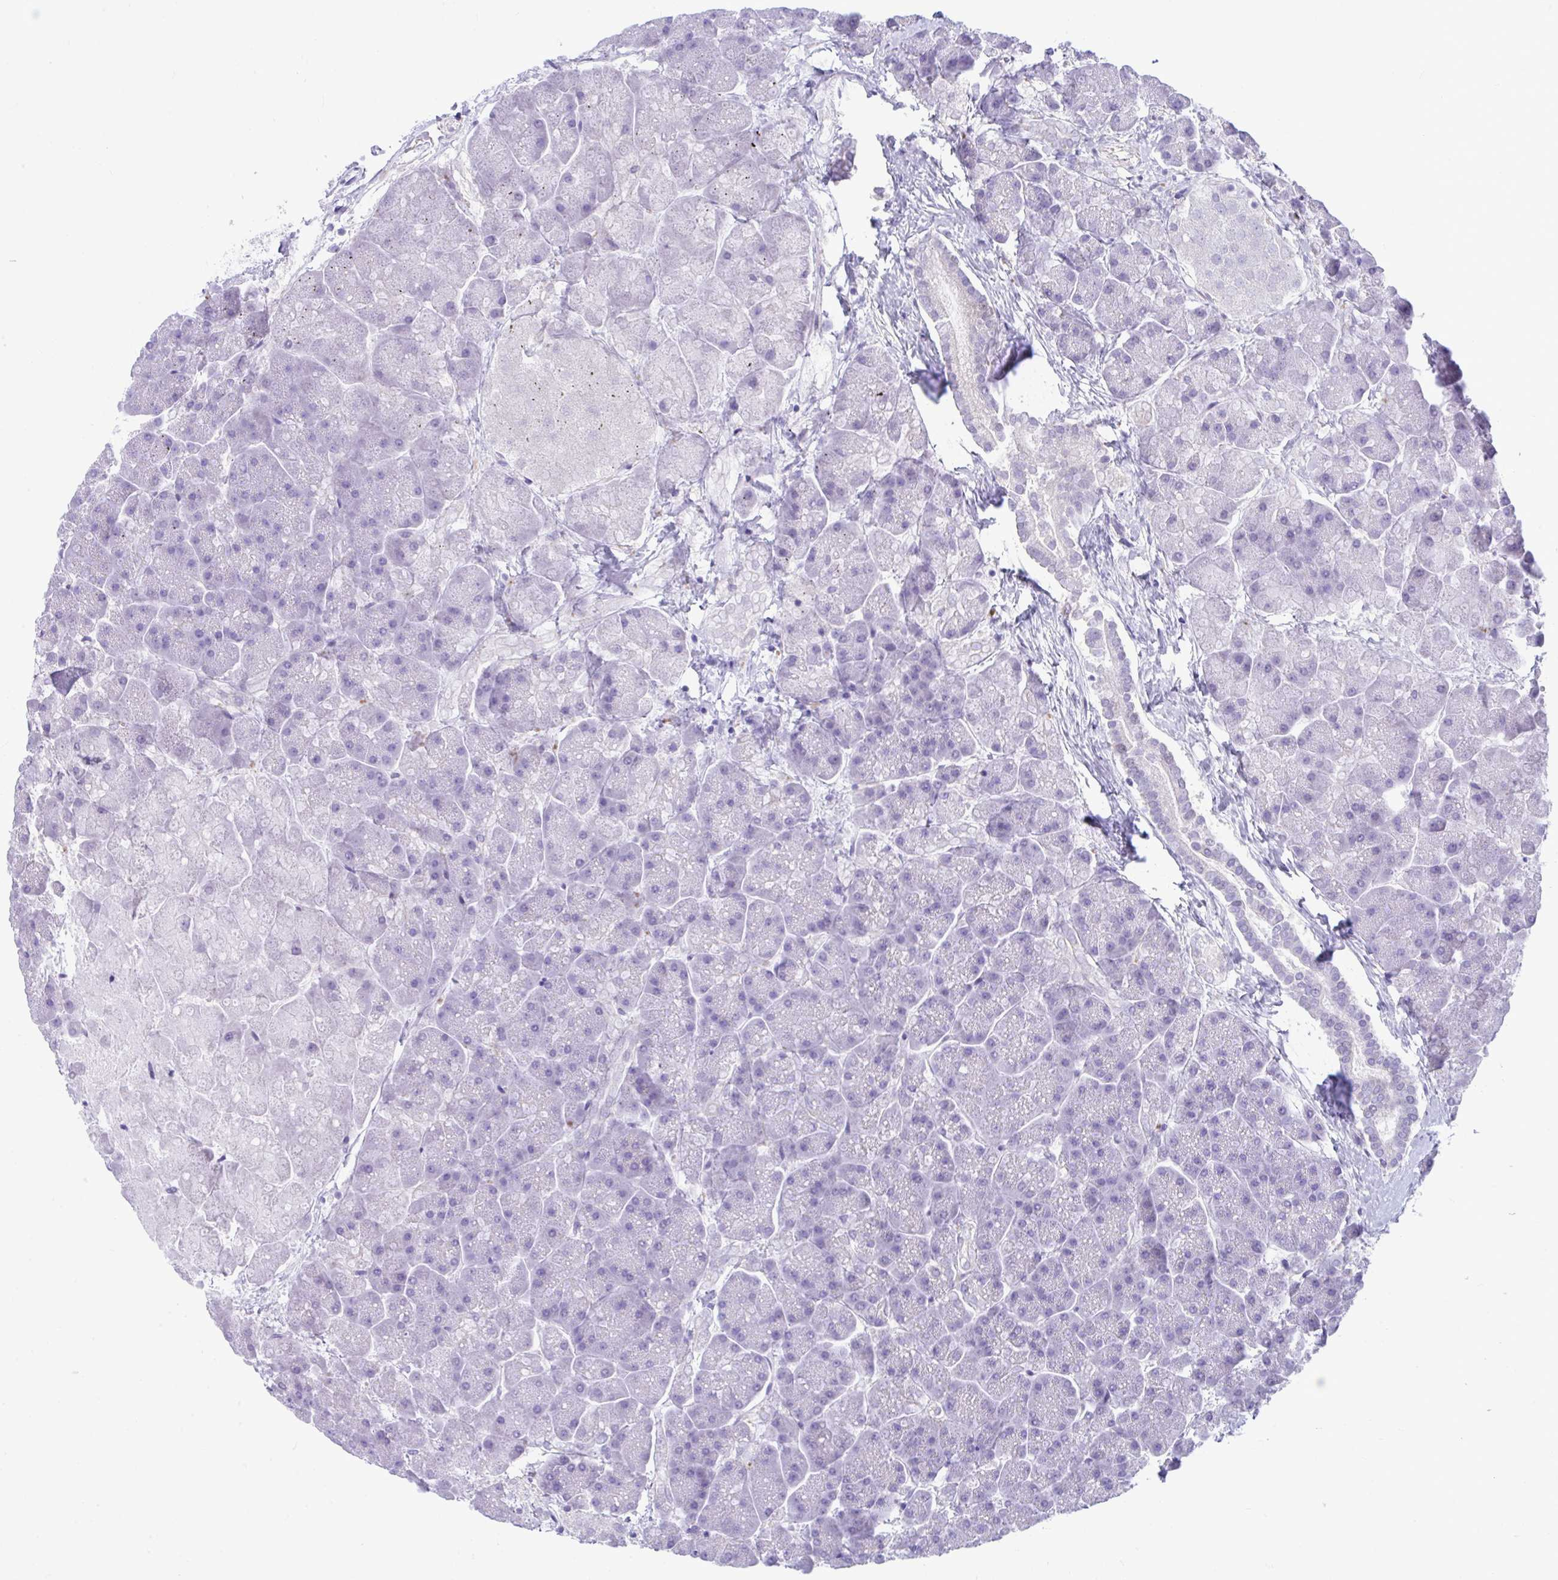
{"staining": {"intensity": "negative", "quantity": "none", "location": "none"}, "tissue": "pancreas", "cell_type": "Exocrine glandular cells", "image_type": "normal", "snomed": [{"axis": "morphology", "description": "Normal tissue, NOS"}, {"axis": "topography", "description": "Pancreas"}, {"axis": "topography", "description": "Peripheral nerve tissue"}], "caption": "Immunohistochemical staining of unremarkable human pancreas demonstrates no significant expression in exocrine glandular cells. The staining was performed using DAB (3,3'-diaminobenzidine) to visualize the protein expression in brown, while the nuclei were stained in blue with hematoxylin (Magnification: 20x).", "gene": "ISL1", "patient": {"sex": "male", "age": 54}}